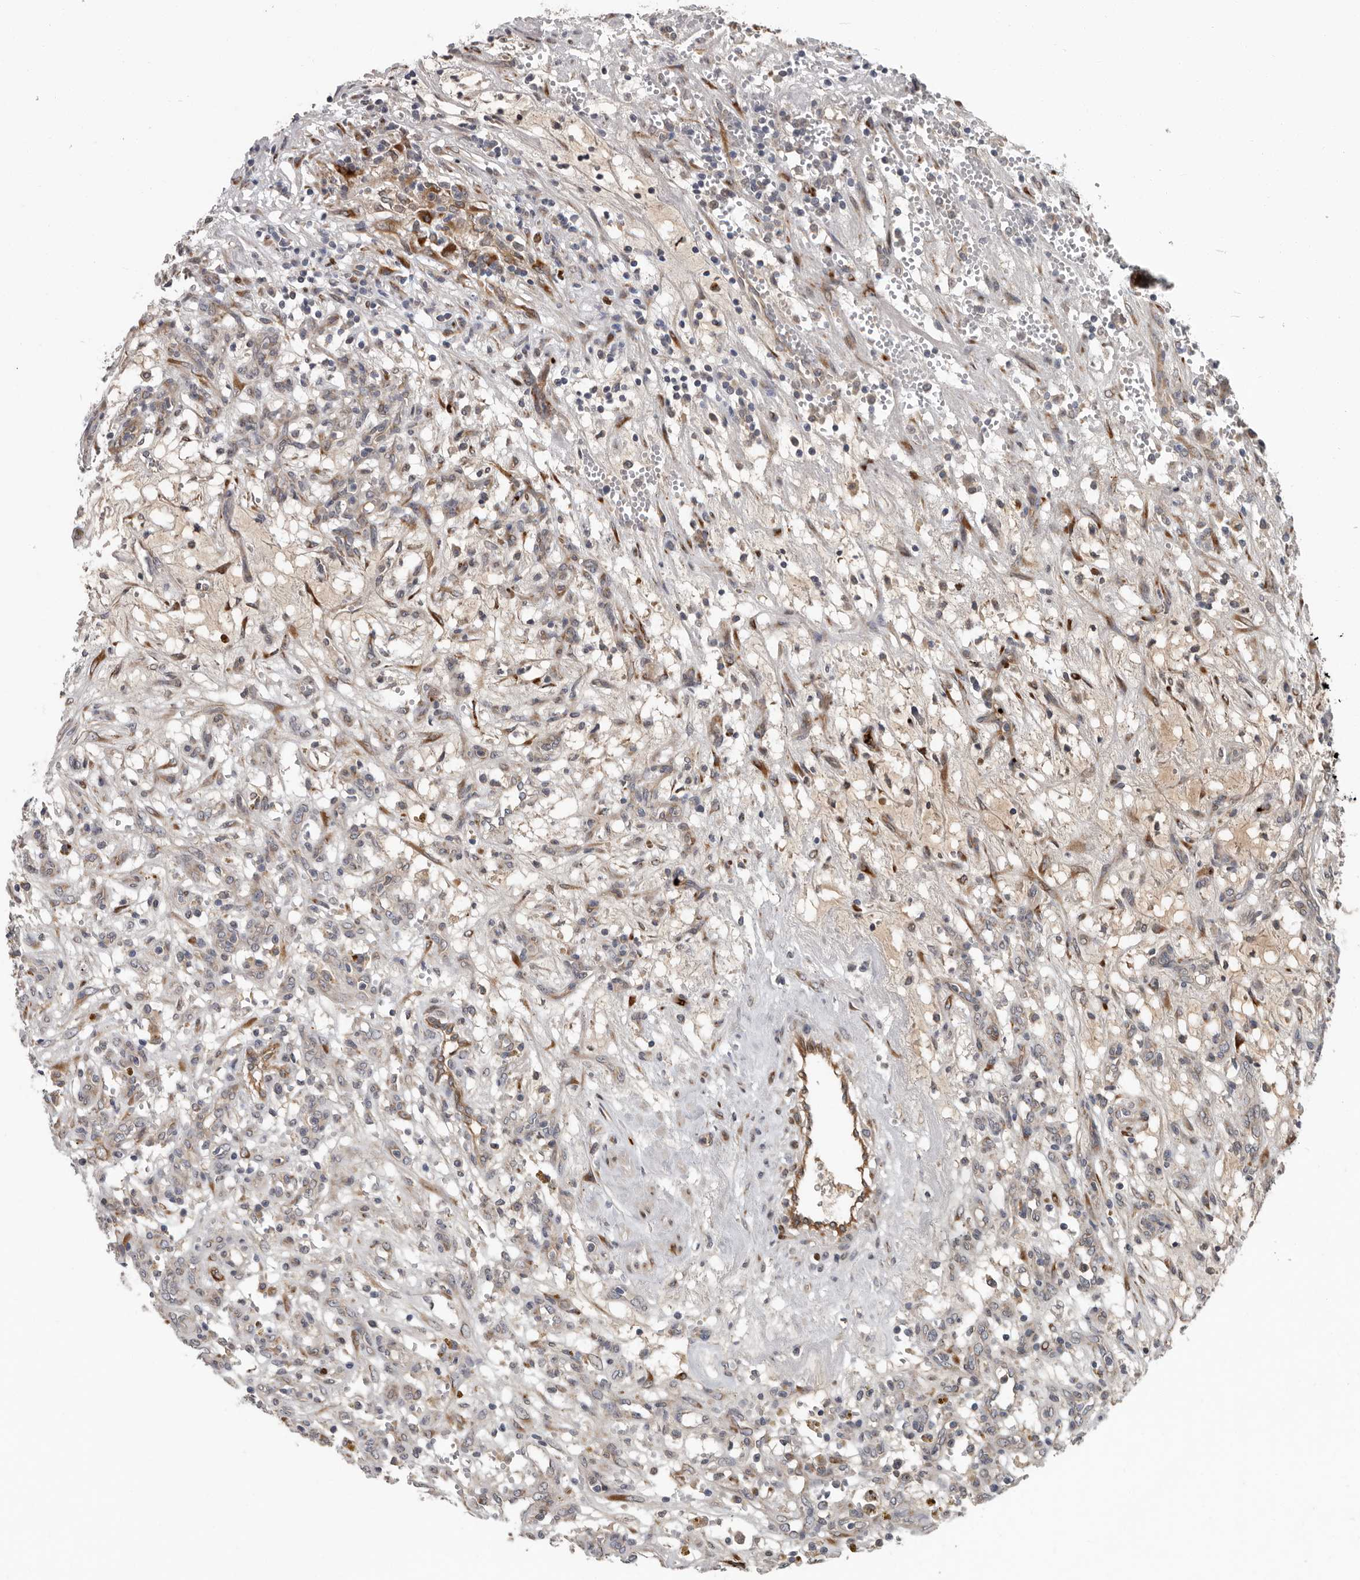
{"staining": {"intensity": "negative", "quantity": "none", "location": "none"}, "tissue": "renal cancer", "cell_type": "Tumor cells", "image_type": "cancer", "snomed": [{"axis": "morphology", "description": "Adenocarcinoma, NOS"}, {"axis": "topography", "description": "Kidney"}], "caption": "An image of human renal cancer (adenocarcinoma) is negative for staining in tumor cells. The staining was performed using DAB to visualize the protein expression in brown, while the nuclei were stained in blue with hematoxylin (Magnification: 20x).", "gene": "MTF1", "patient": {"sex": "female", "age": 57}}